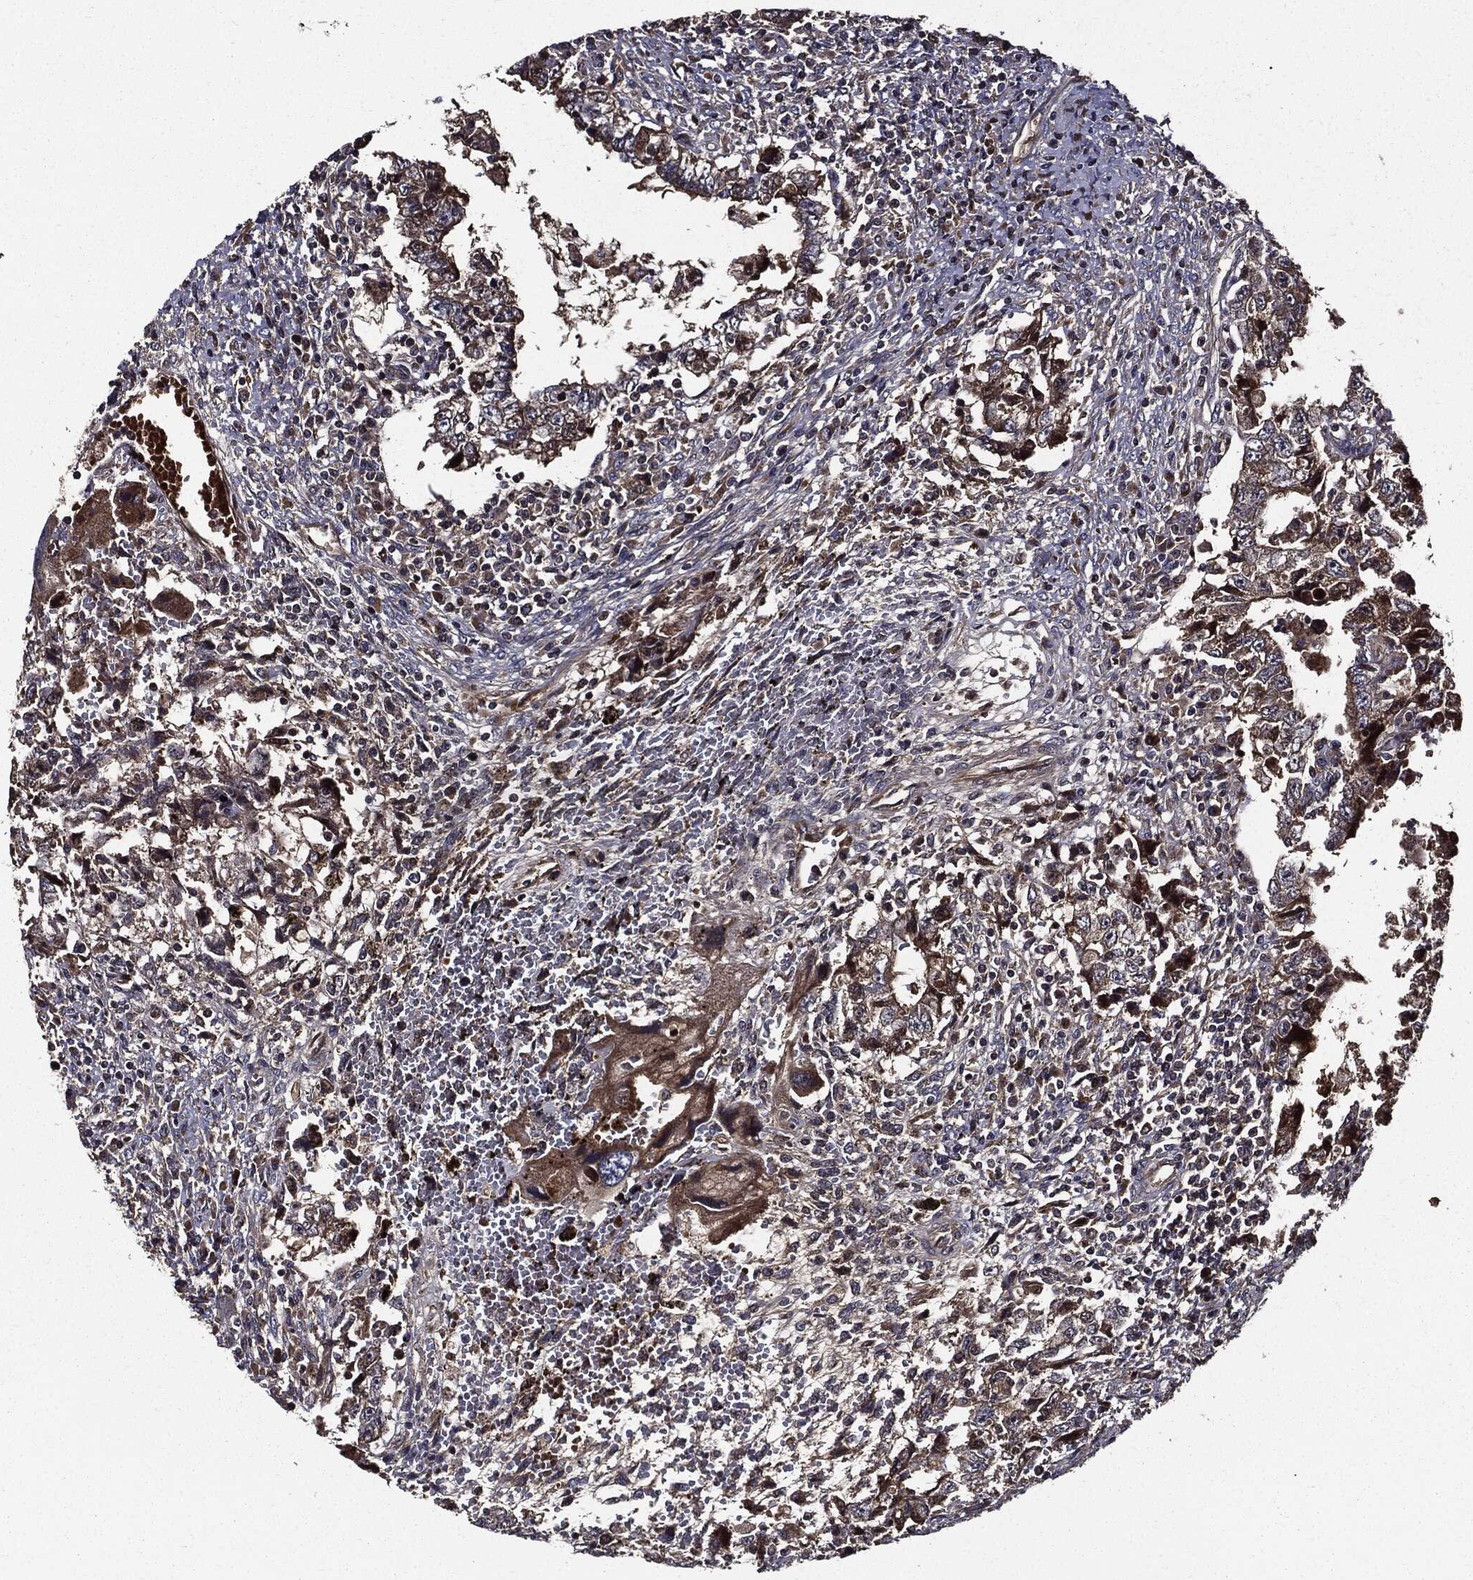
{"staining": {"intensity": "moderate", "quantity": "<25%", "location": "cytoplasmic/membranous"}, "tissue": "testis cancer", "cell_type": "Tumor cells", "image_type": "cancer", "snomed": [{"axis": "morphology", "description": "Carcinoma, Embryonal, NOS"}, {"axis": "topography", "description": "Testis"}], "caption": "Immunohistochemical staining of testis embryonal carcinoma reveals low levels of moderate cytoplasmic/membranous protein positivity in about <25% of tumor cells. The staining is performed using DAB (3,3'-diaminobenzidine) brown chromogen to label protein expression. The nuclei are counter-stained blue using hematoxylin.", "gene": "HTT", "patient": {"sex": "male", "age": 26}}